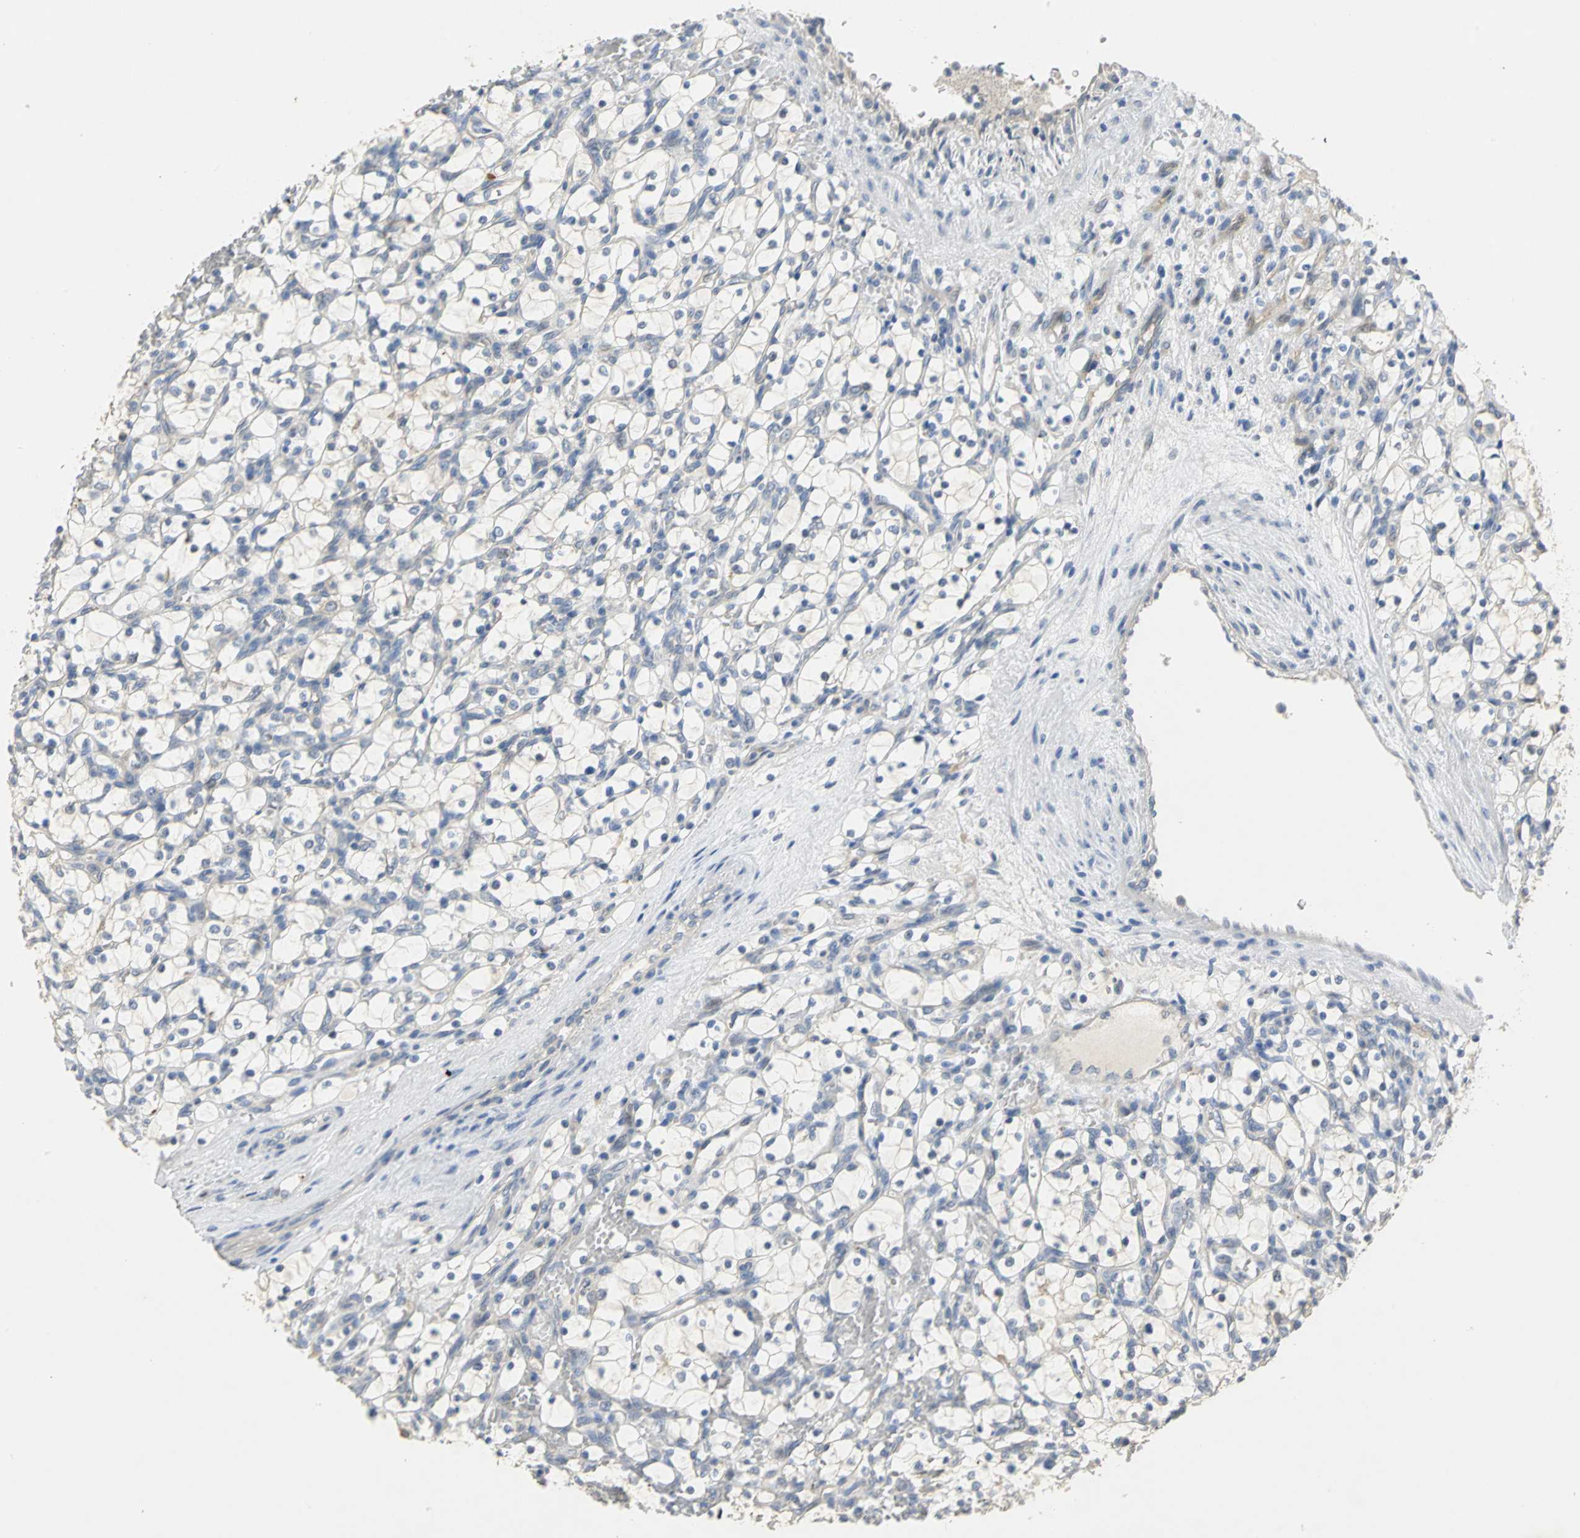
{"staining": {"intensity": "negative", "quantity": "none", "location": "none"}, "tissue": "renal cancer", "cell_type": "Tumor cells", "image_type": "cancer", "snomed": [{"axis": "morphology", "description": "Adenocarcinoma, NOS"}, {"axis": "topography", "description": "Kidney"}], "caption": "Adenocarcinoma (renal) was stained to show a protein in brown. There is no significant expression in tumor cells.", "gene": "IL17RB", "patient": {"sex": "female", "age": 69}}